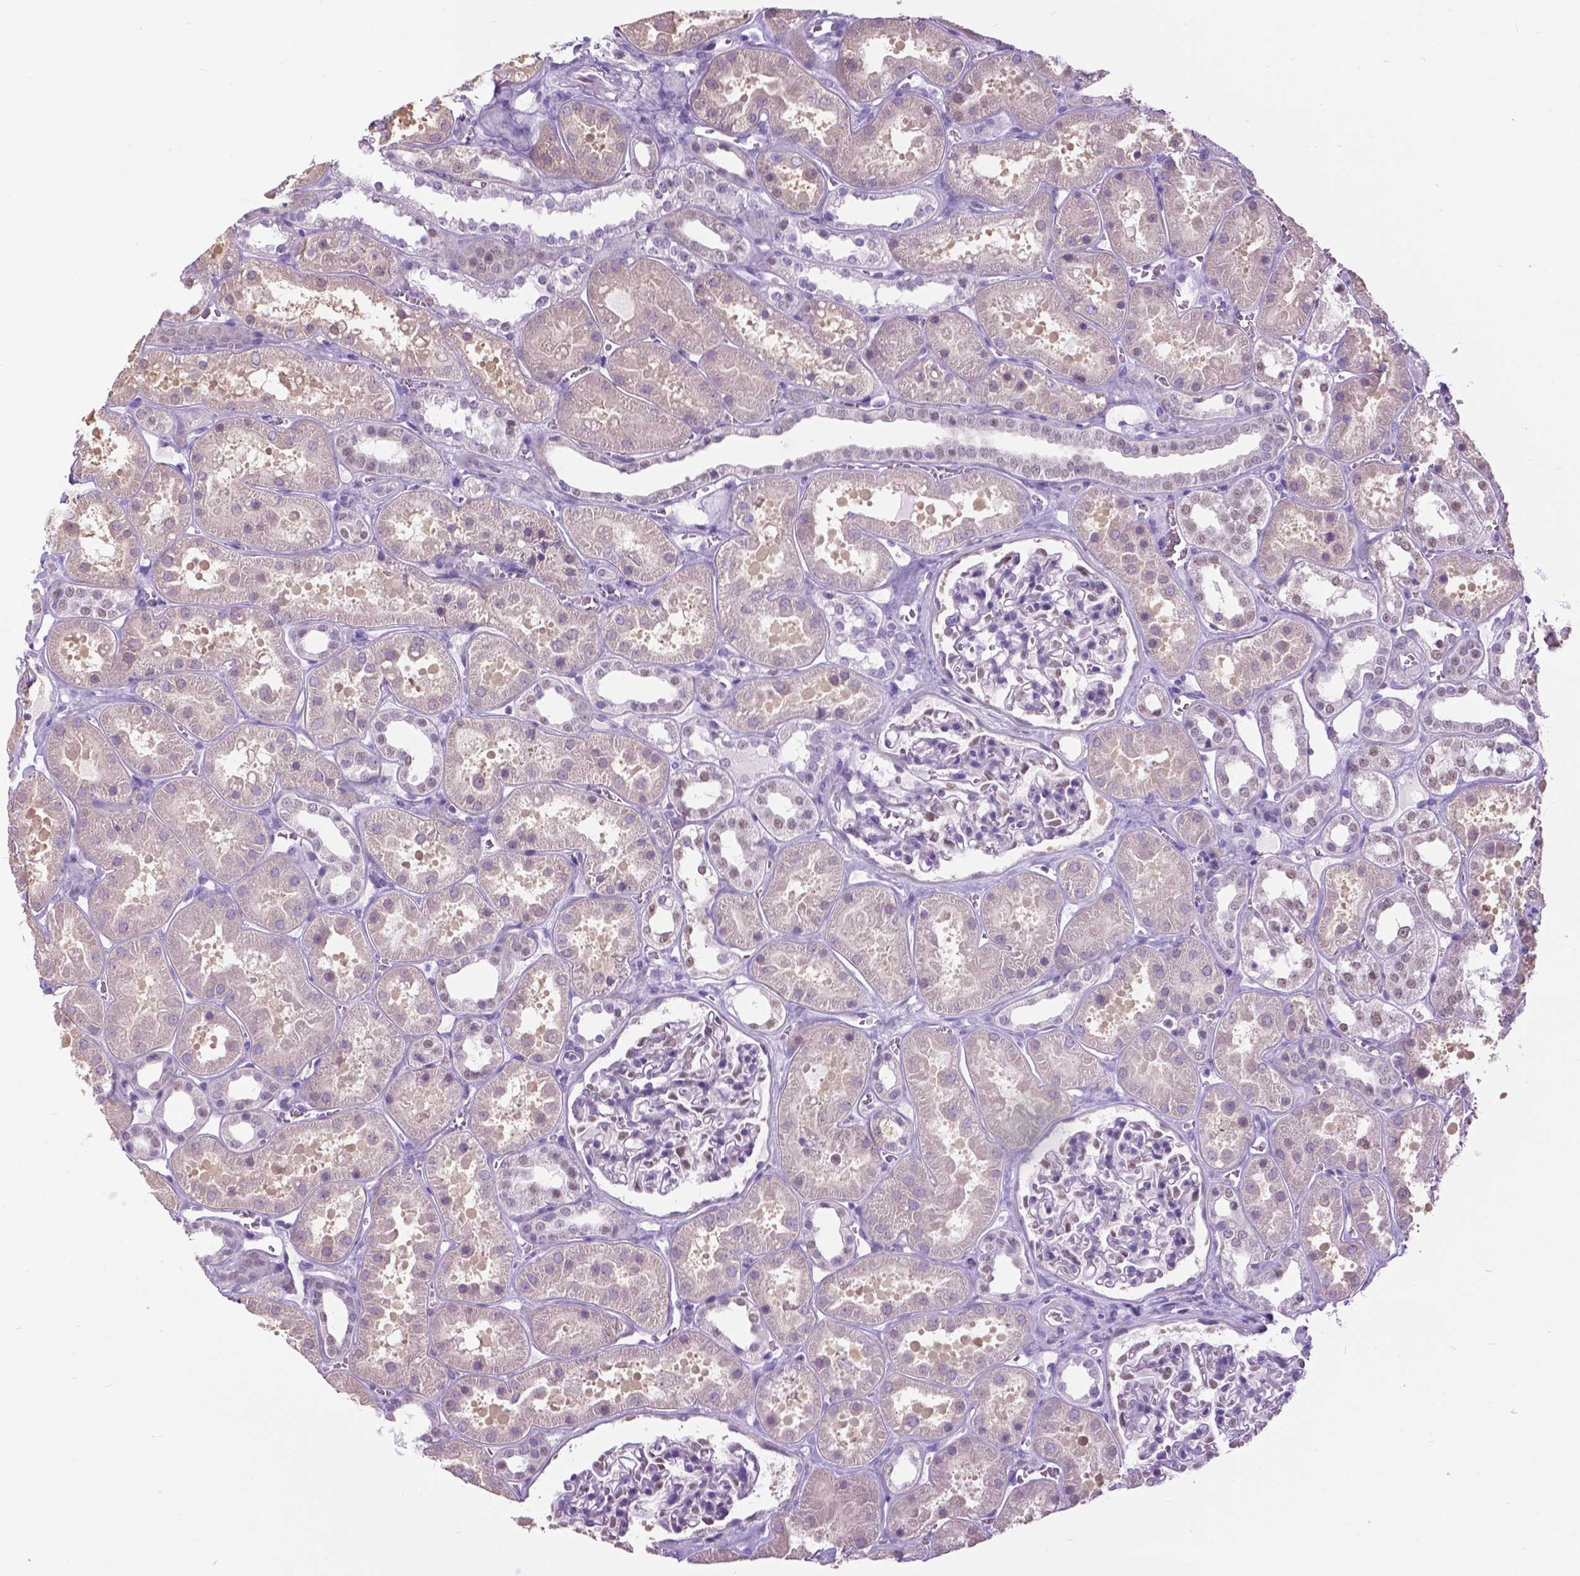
{"staining": {"intensity": "weak", "quantity": "25%-75%", "location": "nuclear"}, "tissue": "kidney", "cell_type": "Cells in glomeruli", "image_type": "normal", "snomed": [{"axis": "morphology", "description": "Normal tissue, NOS"}, {"axis": "topography", "description": "Kidney"}], "caption": "High-power microscopy captured an immunohistochemistry histopathology image of benign kidney, revealing weak nuclear positivity in about 25%-75% of cells in glomeruli.", "gene": "APCDD1L", "patient": {"sex": "female", "age": 41}}